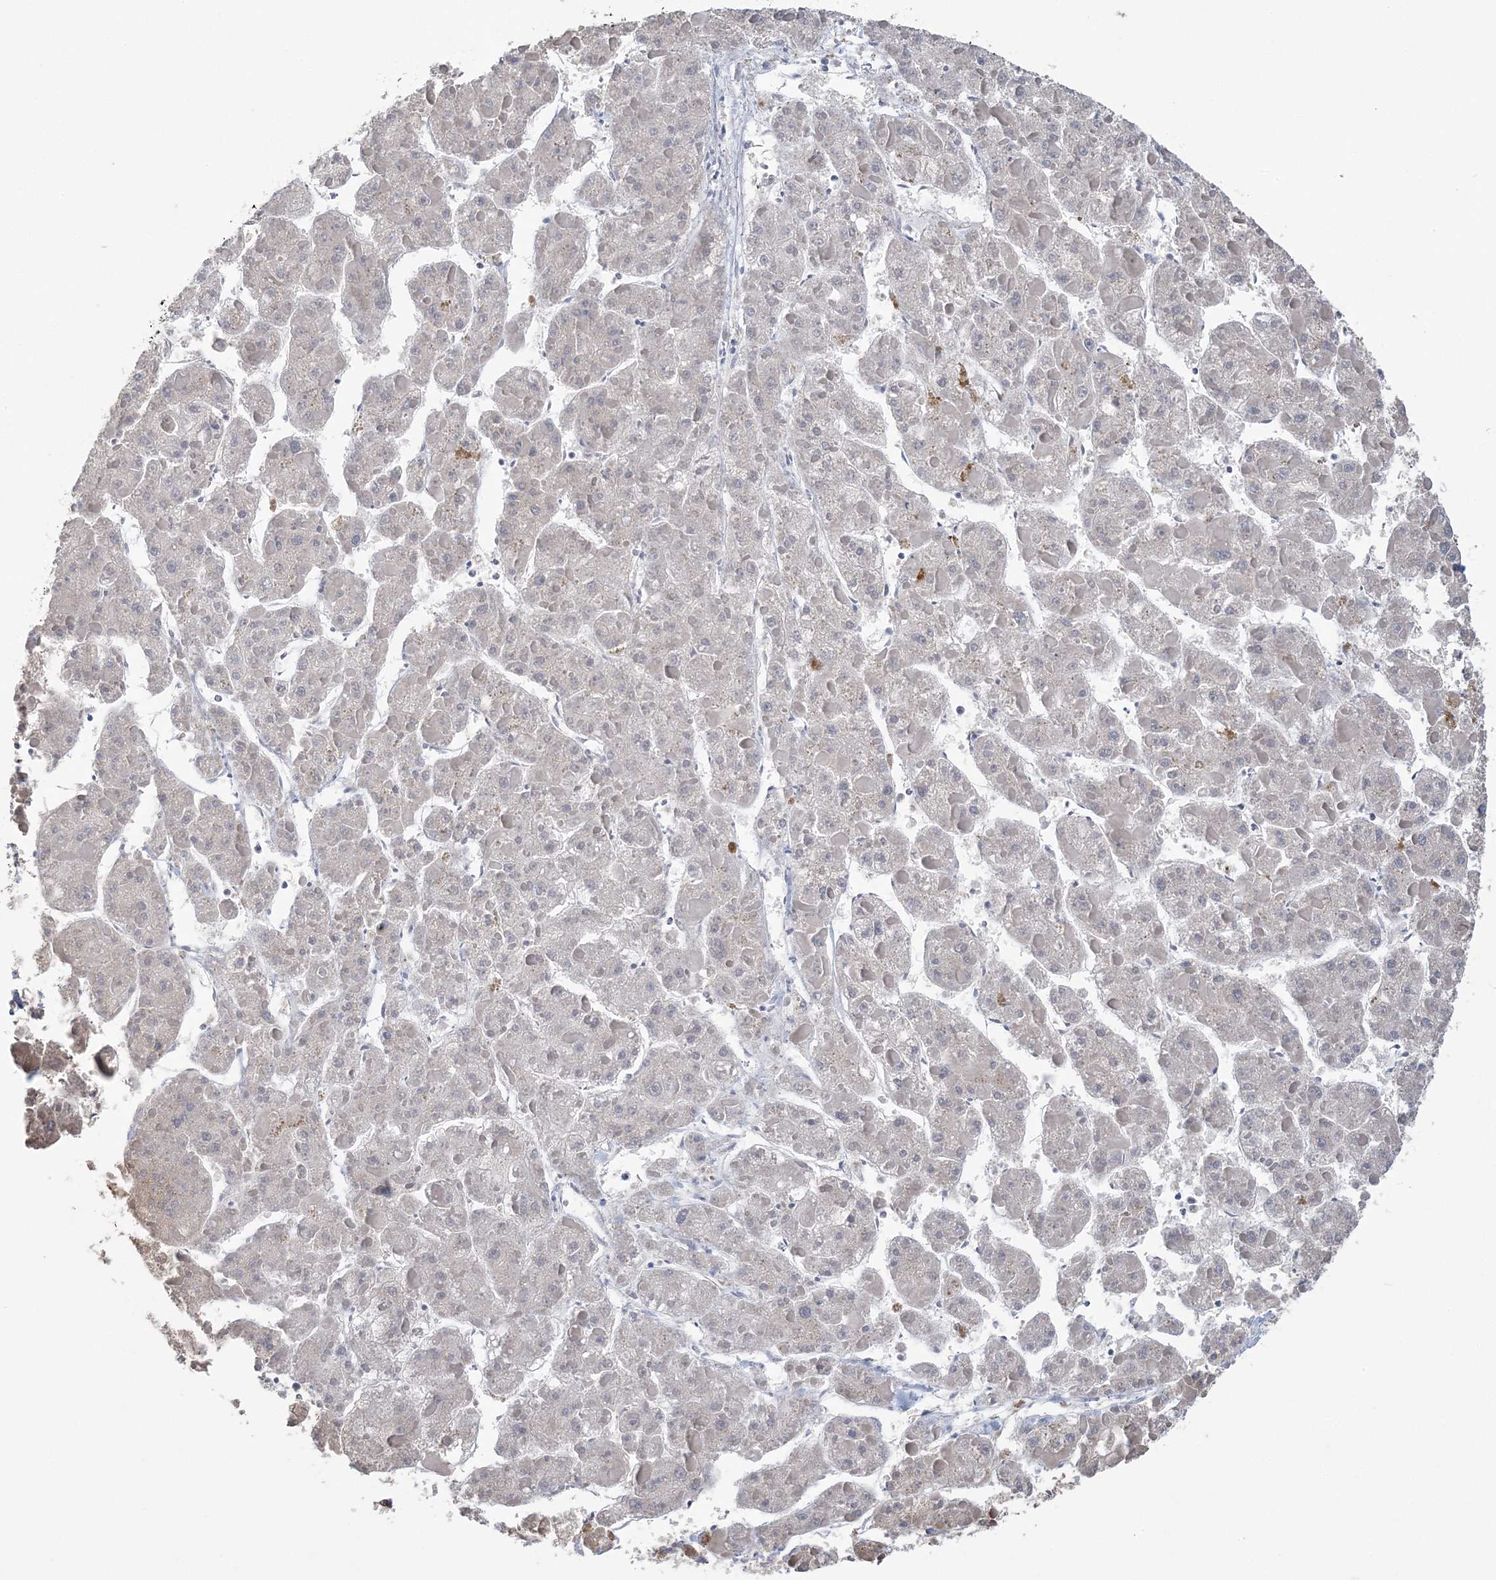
{"staining": {"intensity": "negative", "quantity": "none", "location": "none"}, "tissue": "liver cancer", "cell_type": "Tumor cells", "image_type": "cancer", "snomed": [{"axis": "morphology", "description": "Carcinoma, Hepatocellular, NOS"}, {"axis": "topography", "description": "Liver"}], "caption": "IHC of liver cancer demonstrates no positivity in tumor cells.", "gene": "ZBTB7A", "patient": {"sex": "female", "age": 73}}